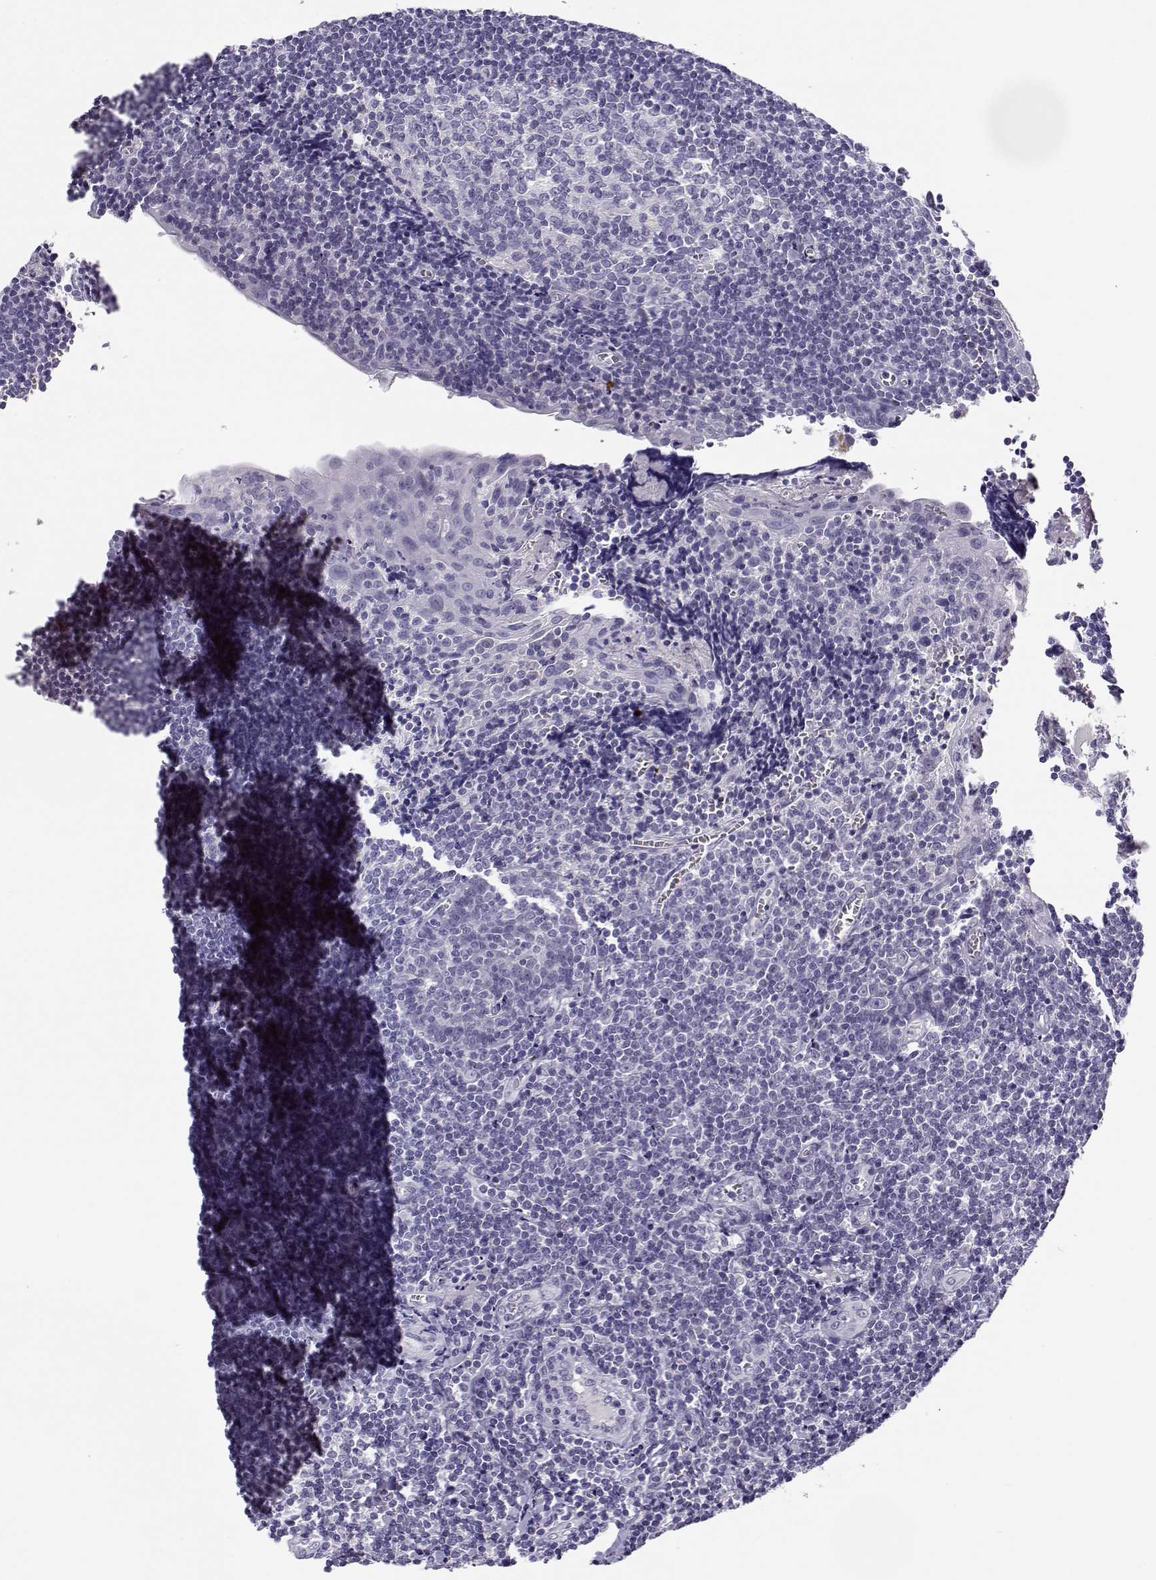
{"staining": {"intensity": "negative", "quantity": "none", "location": "none"}, "tissue": "tonsil", "cell_type": "Germinal center cells", "image_type": "normal", "snomed": [{"axis": "morphology", "description": "Normal tissue, NOS"}, {"axis": "morphology", "description": "Inflammation, NOS"}, {"axis": "topography", "description": "Tonsil"}], "caption": "This is an IHC micrograph of unremarkable tonsil. There is no expression in germinal center cells.", "gene": "CFAP77", "patient": {"sex": "female", "age": 31}}